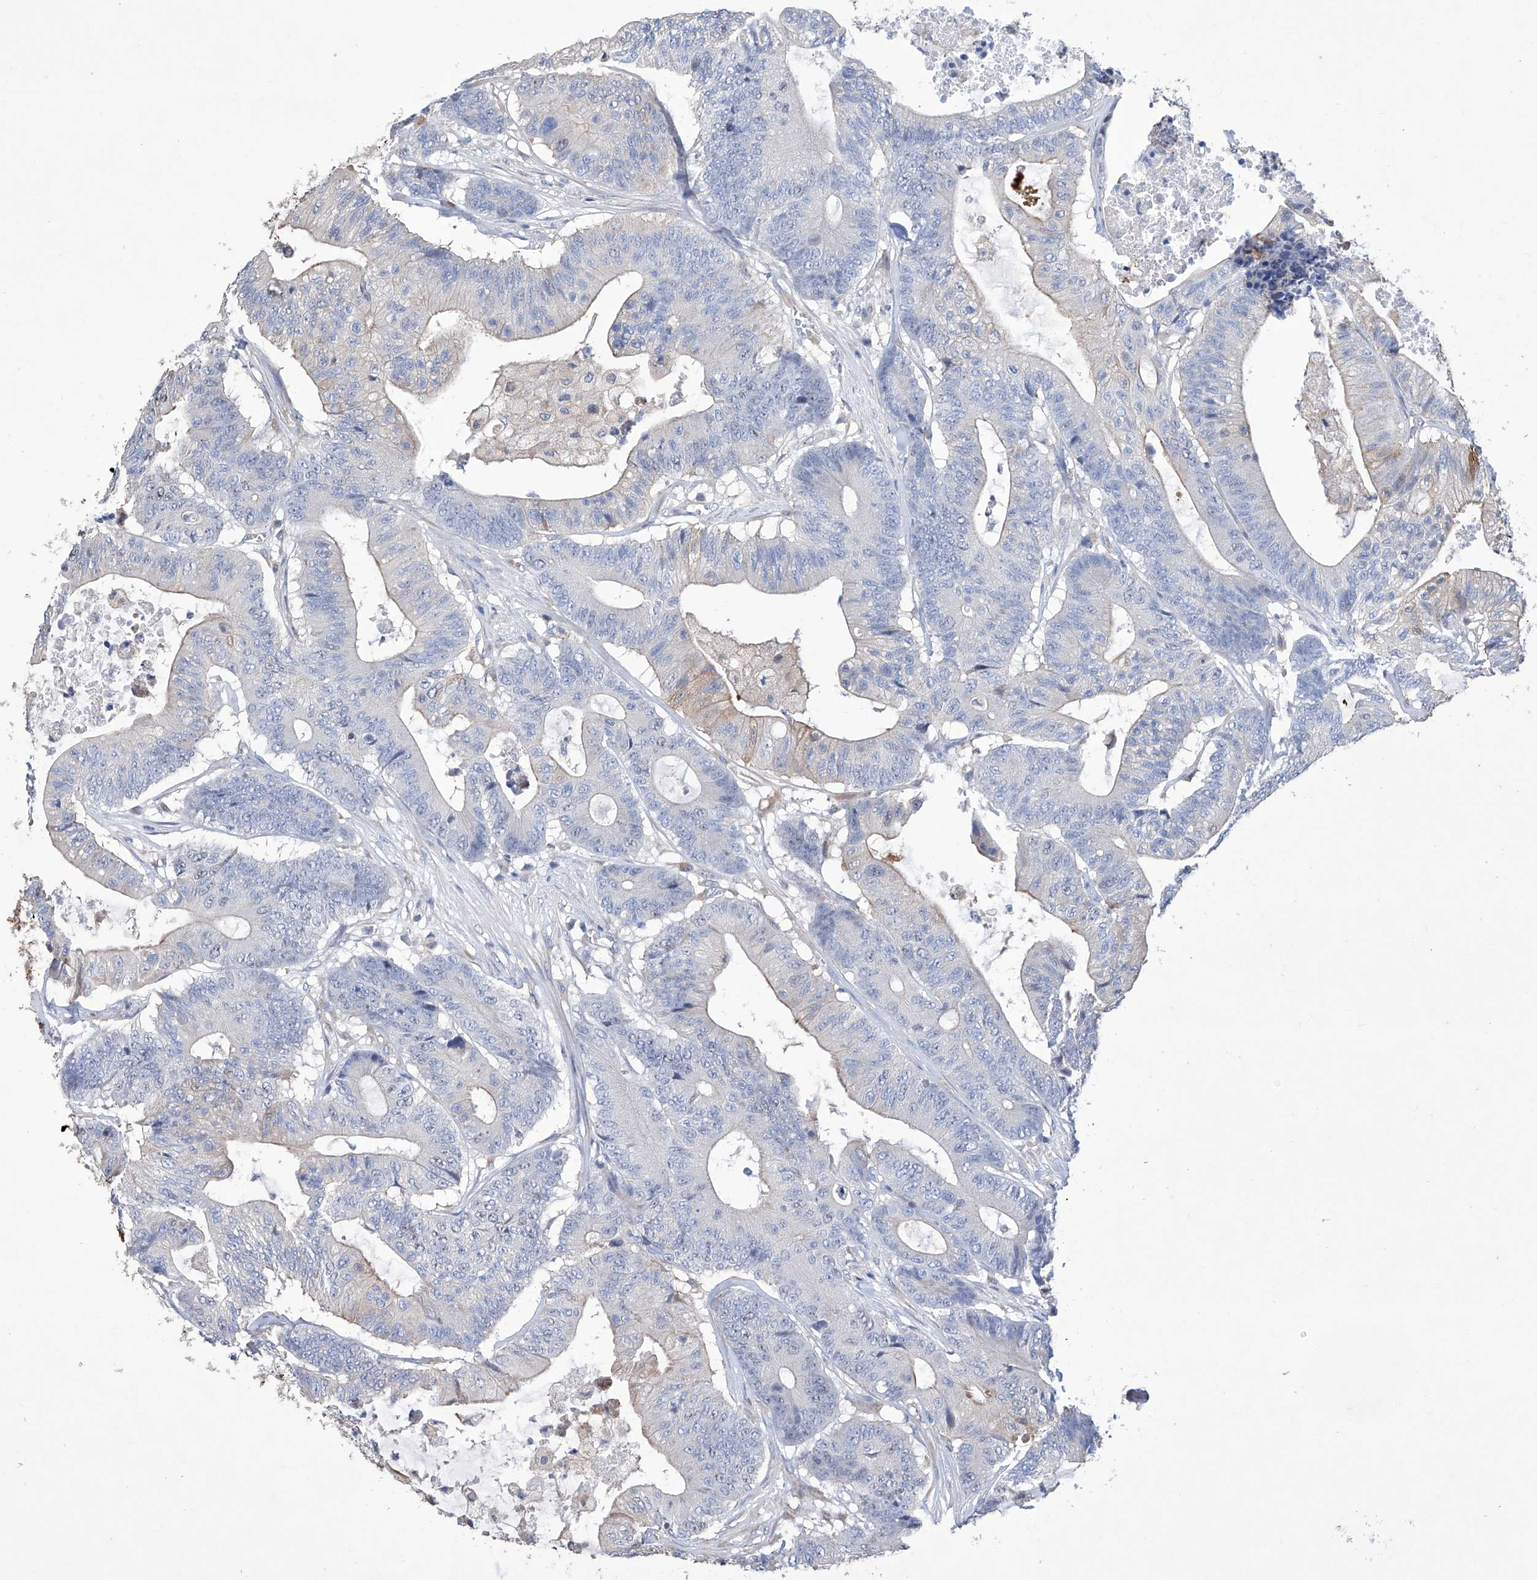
{"staining": {"intensity": "negative", "quantity": "none", "location": "none"}, "tissue": "colorectal cancer", "cell_type": "Tumor cells", "image_type": "cancer", "snomed": [{"axis": "morphology", "description": "Adenocarcinoma, NOS"}, {"axis": "topography", "description": "Colon"}], "caption": "Immunohistochemistry histopathology image of neoplastic tissue: human colorectal cancer (adenocarcinoma) stained with DAB (3,3'-diaminobenzidine) exhibits no significant protein expression in tumor cells.", "gene": "AFG1L", "patient": {"sex": "female", "age": 84}}